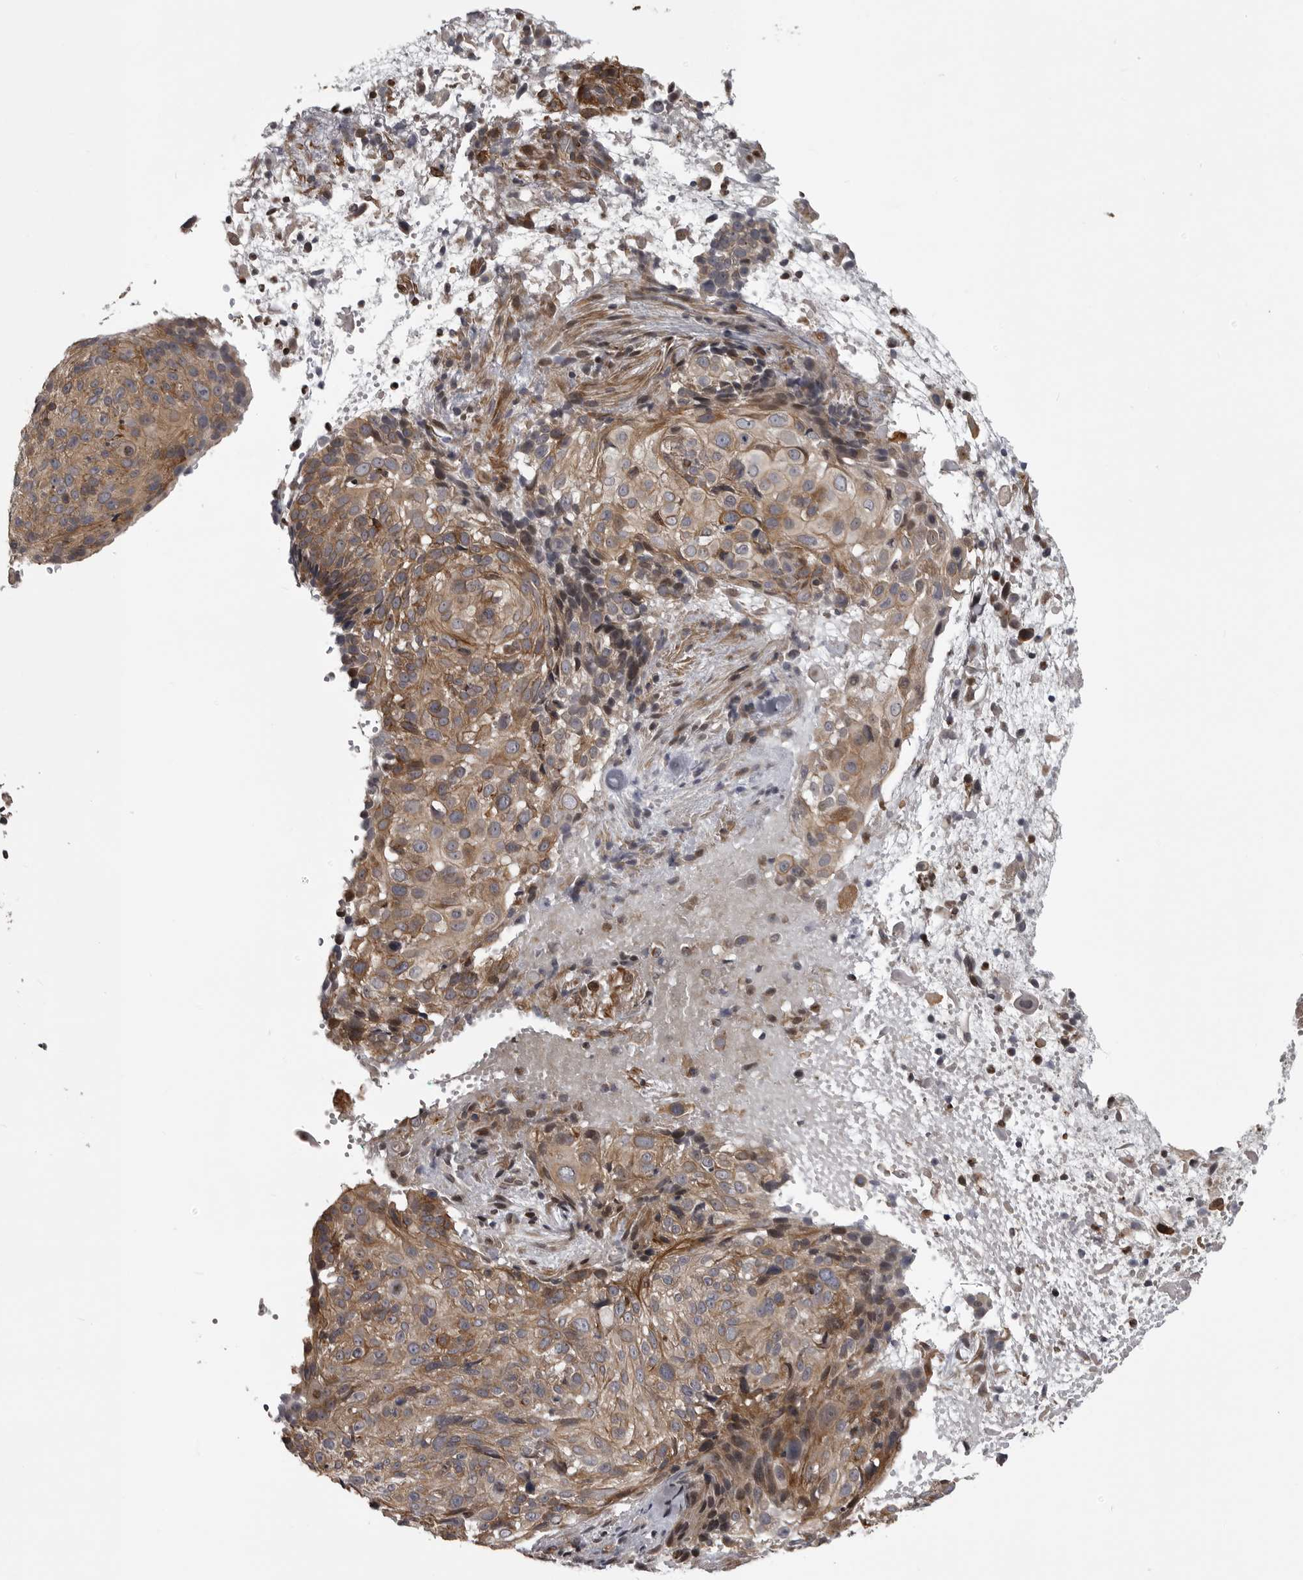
{"staining": {"intensity": "moderate", "quantity": ">75%", "location": "cytoplasmic/membranous"}, "tissue": "cervical cancer", "cell_type": "Tumor cells", "image_type": "cancer", "snomed": [{"axis": "morphology", "description": "Squamous cell carcinoma, NOS"}, {"axis": "topography", "description": "Cervix"}], "caption": "Tumor cells show medium levels of moderate cytoplasmic/membranous staining in approximately >75% of cells in human cervical cancer (squamous cell carcinoma).", "gene": "ZNRF1", "patient": {"sex": "female", "age": 74}}